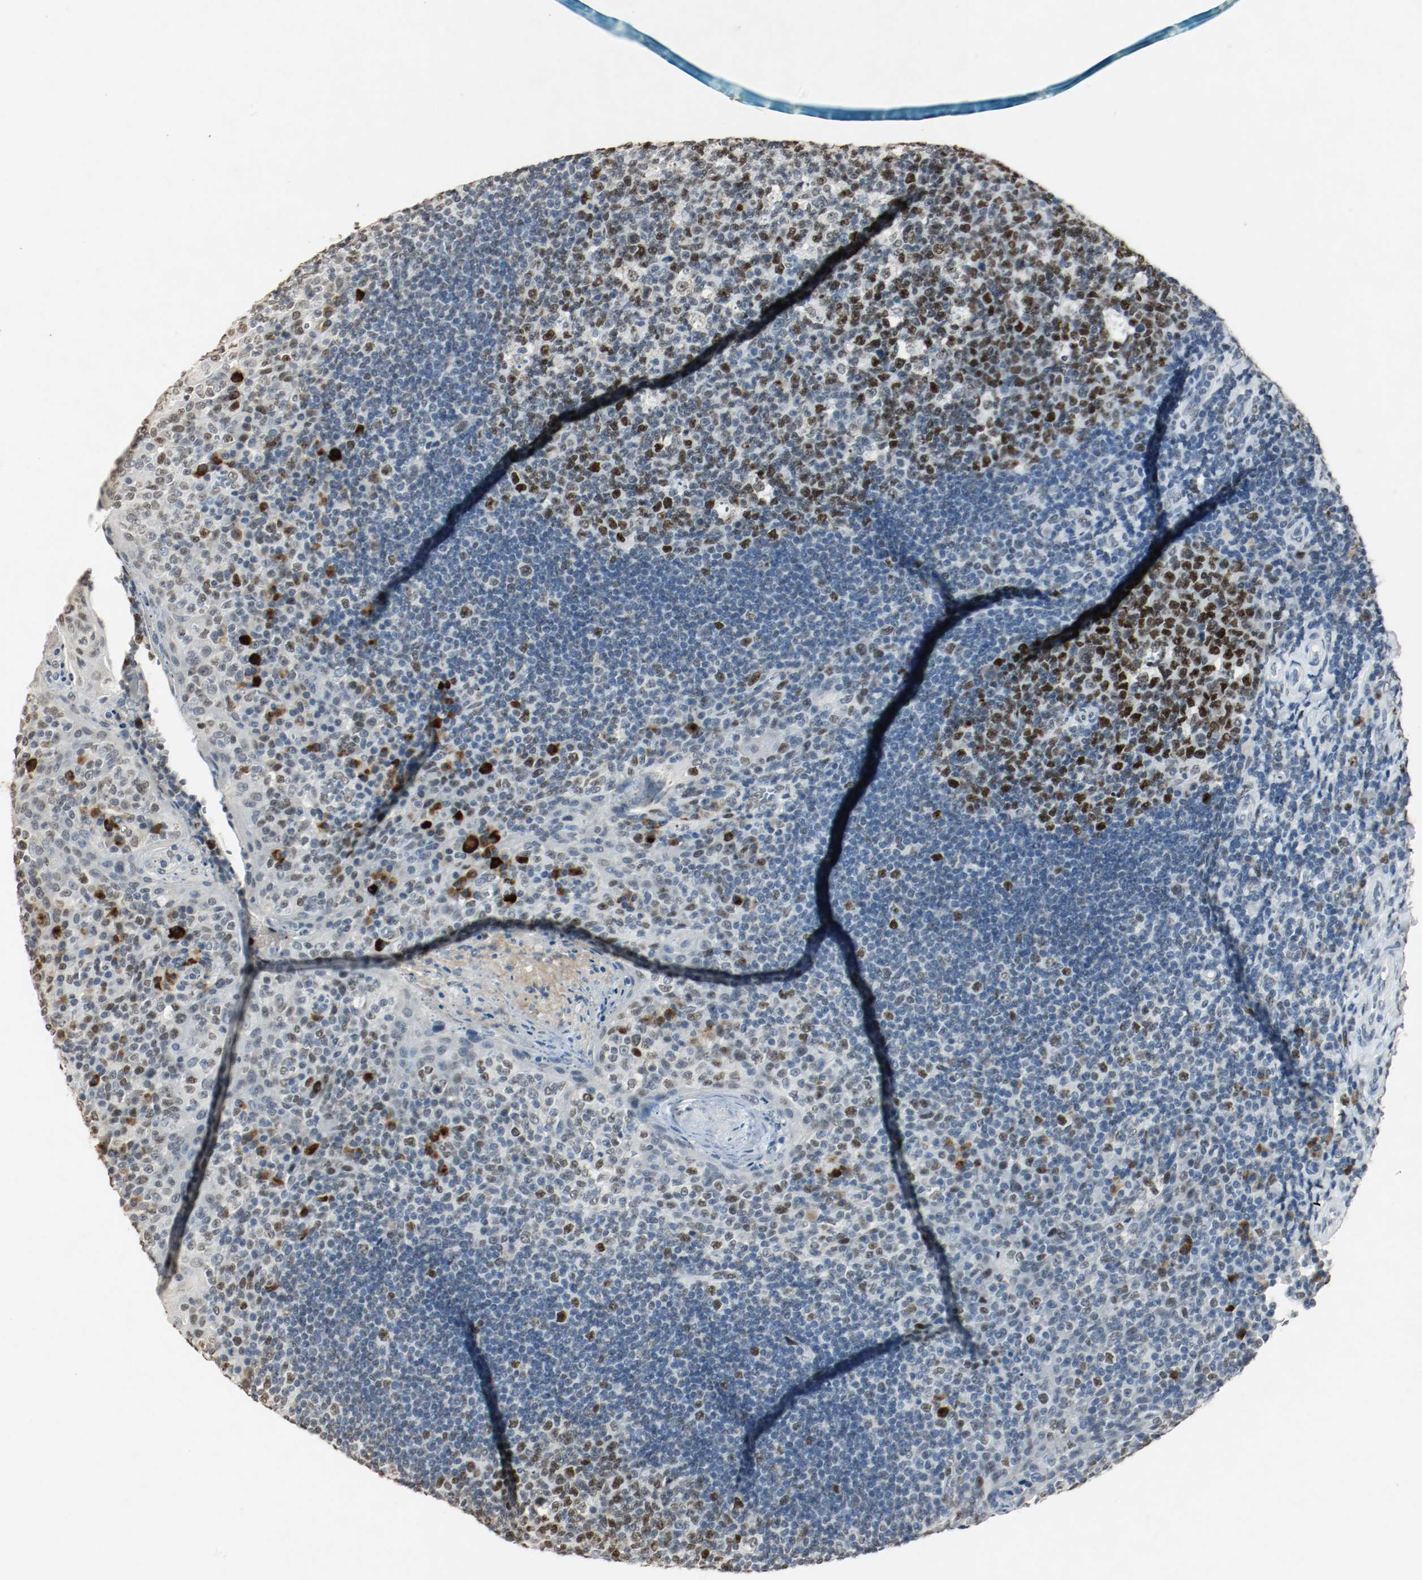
{"staining": {"intensity": "strong", "quantity": ">75%", "location": "nuclear"}, "tissue": "tonsil", "cell_type": "Germinal center cells", "image_type": "normal", "snomed": [{"axis": "morphology", "description": "Normal tissue, NOS"}, {"axis": "topography", "description": "Tonsil"}], "caption": "This histopathology image reveals immunohistochemistry staining of benign human tonsil, with high strong nuclear positivity in about >75% of germinal center cells.", "gene": "DNMT1", "patient": {"sex": "male", "age": 17}}